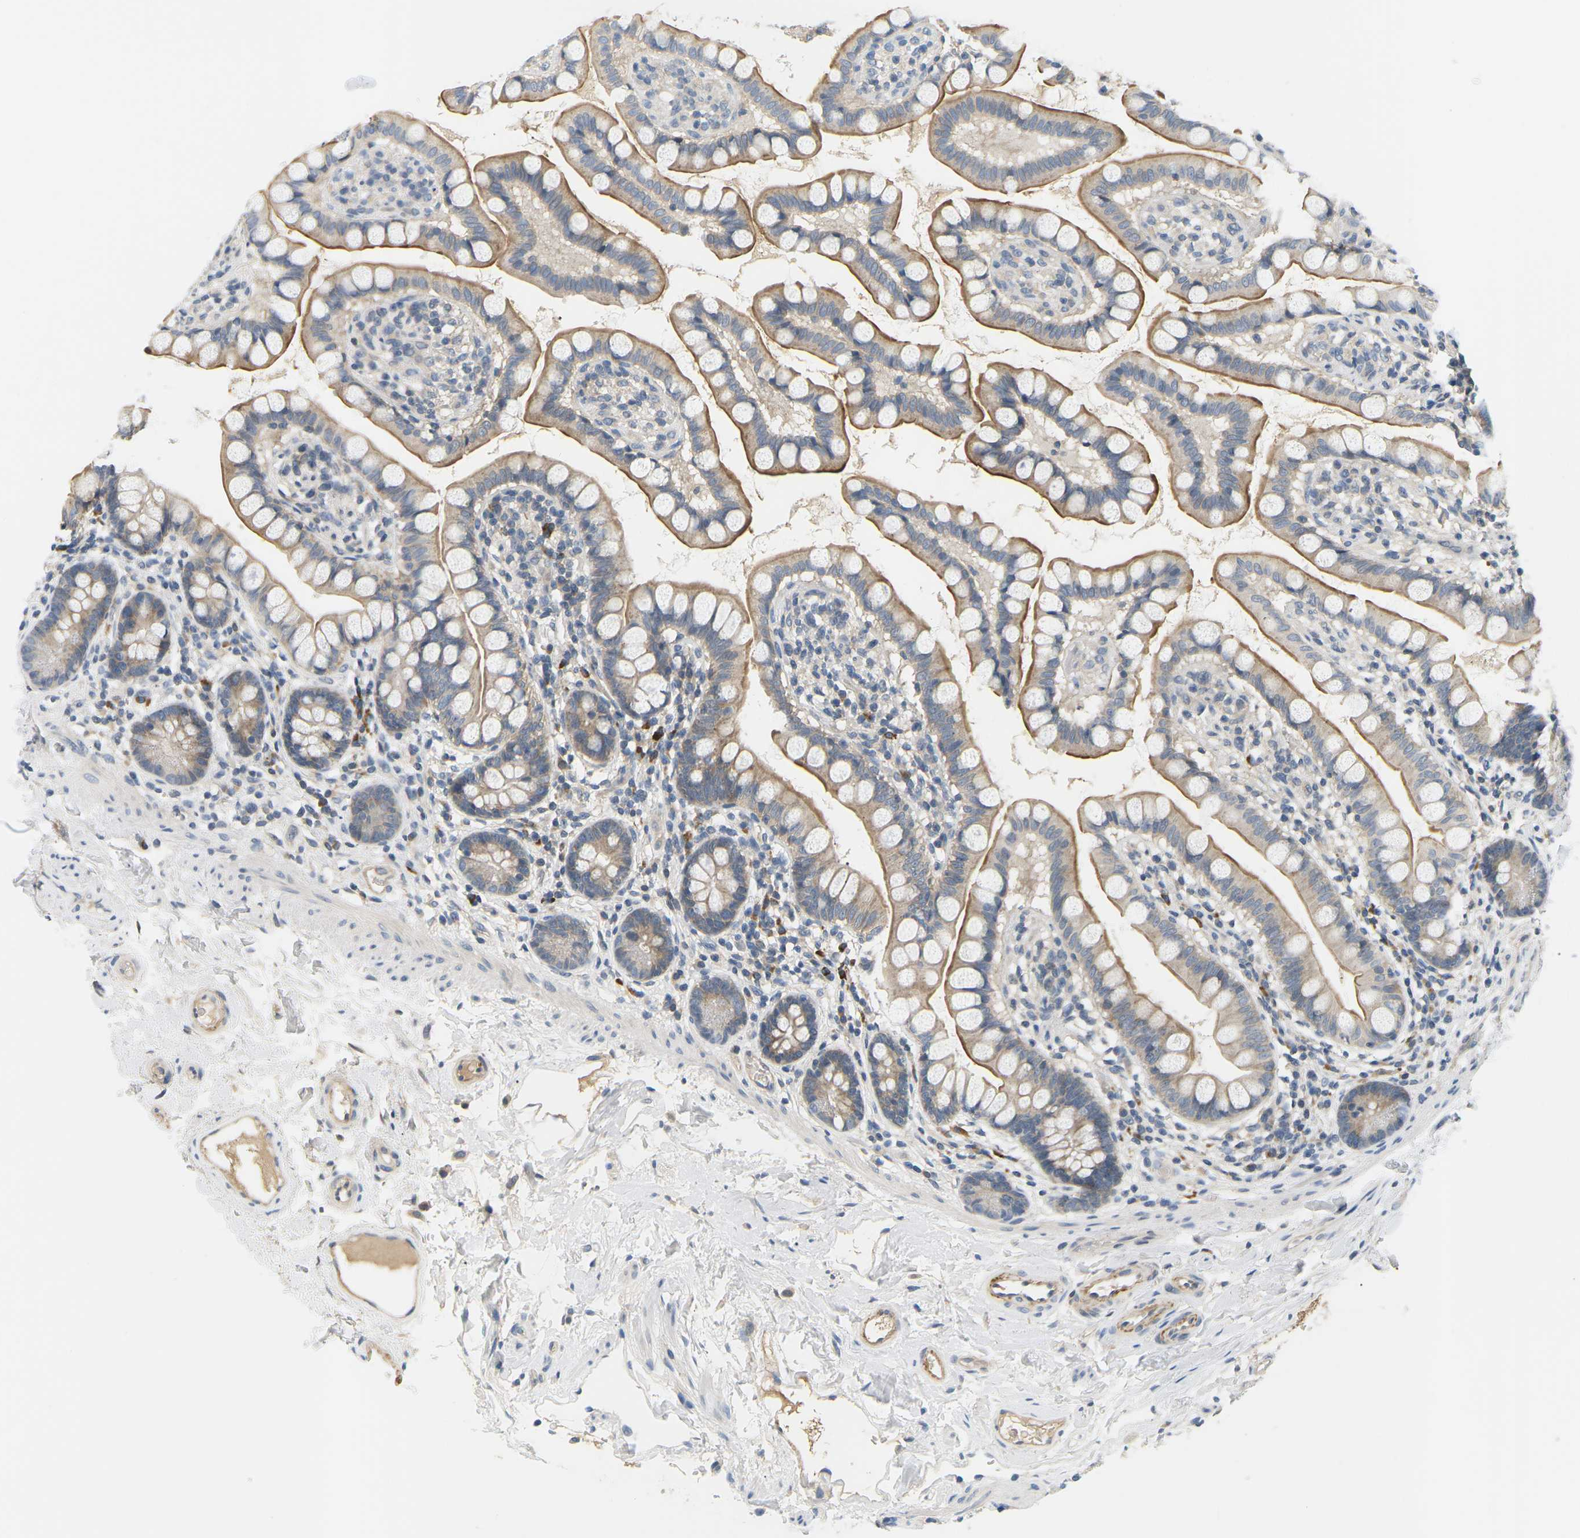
{"staining": {"intensity": "moderate", "quantity": ">75%", "location": "cytoplasmic/membranous"}, "tissue": "small intestine", "cell_type": "Glandular cells", "image_type": "normal", "snomed": [{"axis": "morphology", "description": "Normal tissue, NOS"}, {"axis": "topography", "description": "Small intestine"}], "caption": "A medium amount of moderate cytoplasmic/membranous positivity is appreciated in approximately >75% of glandular cells in unremarkable small intestine.", "gene": "EVA1C", "patient": {"sex": "female", "age": 84}}